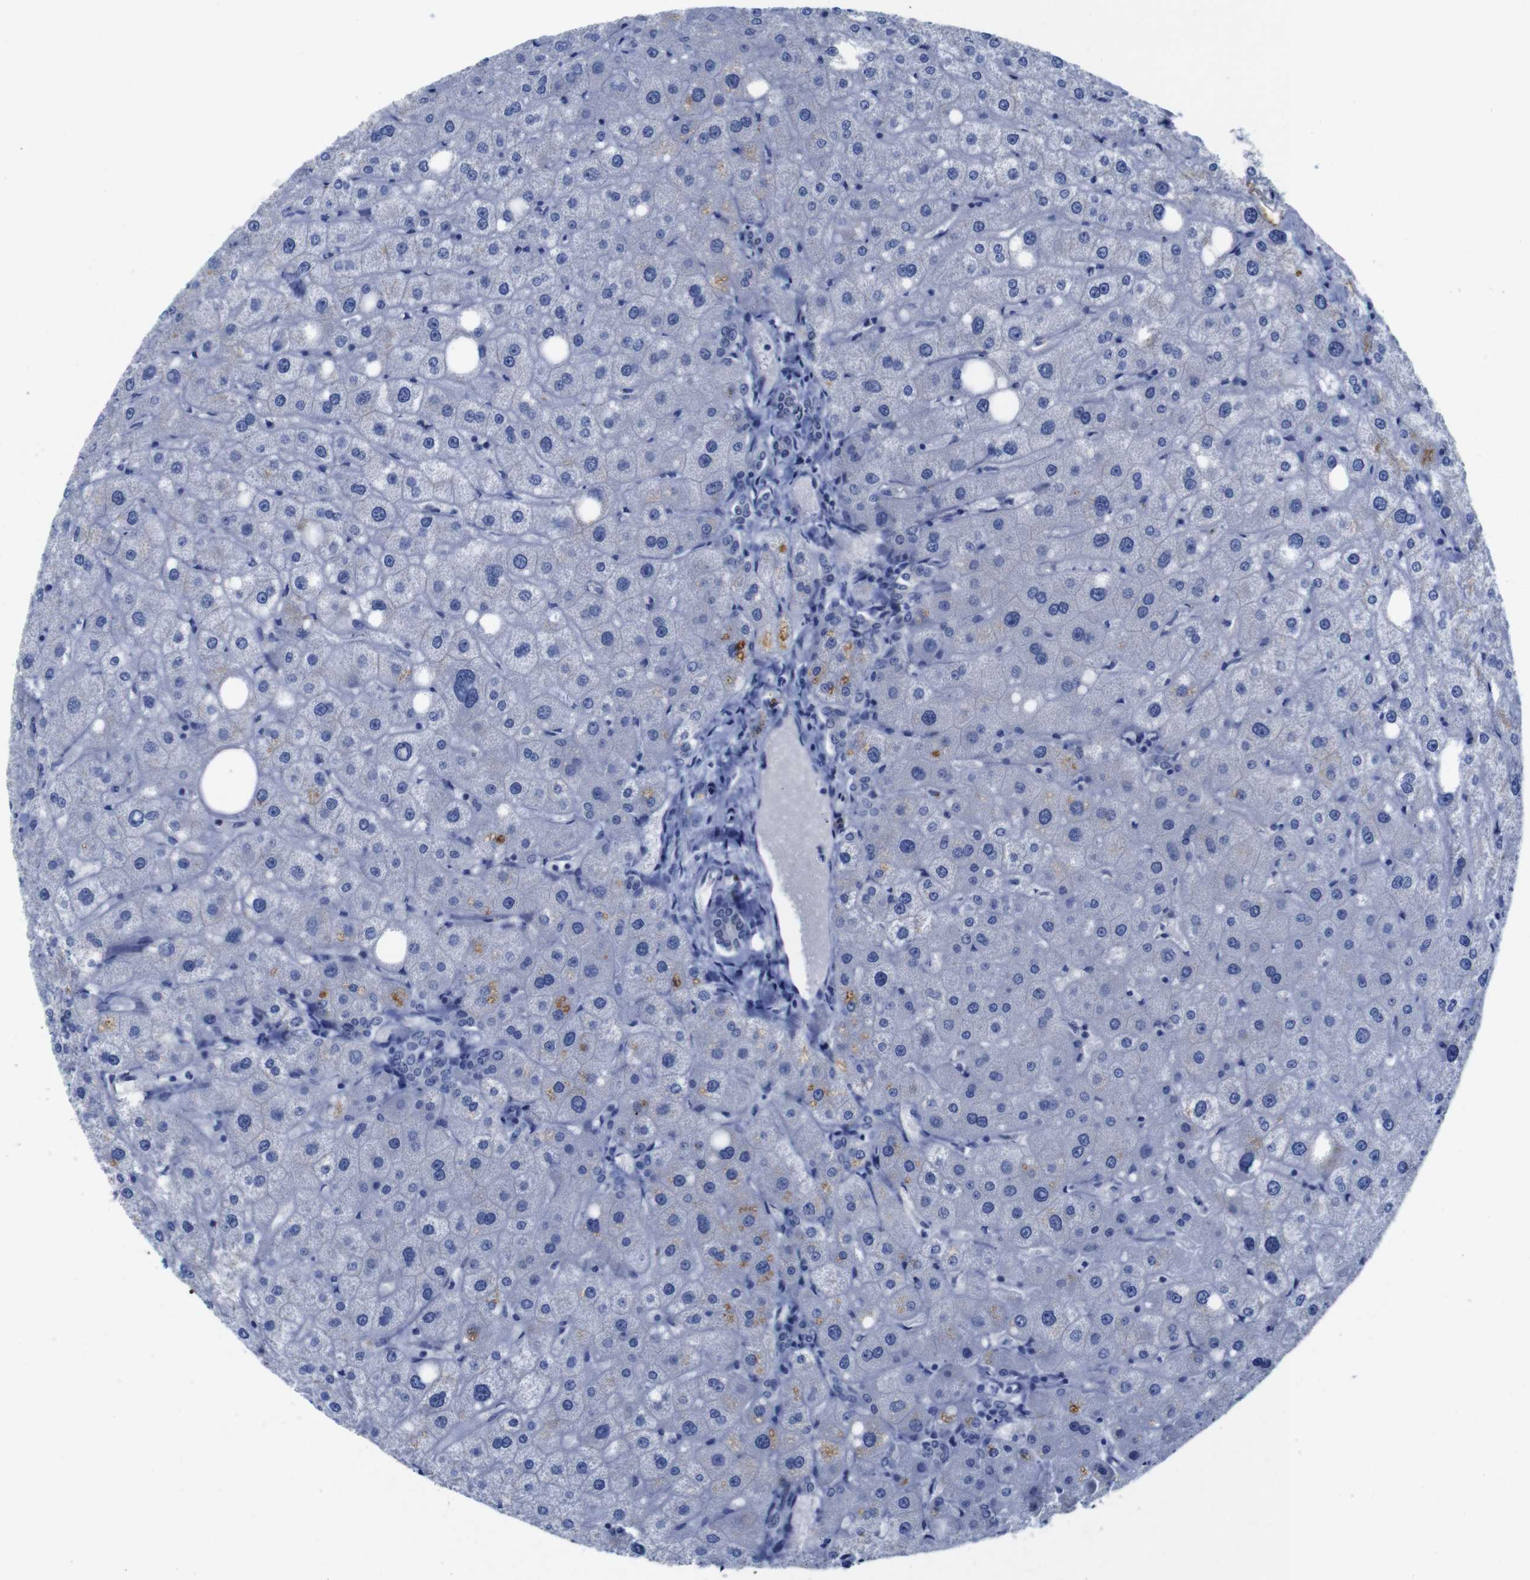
{"staining": {"intensity": "negative", "quantity": "none", "location": "none"}, "tissue": "liver", "cell_type": "Cholangiocytes", "image_type": "normal", "snomed": [{"axis": "morphology", "description": "Normal tissue, NOS"}, {"axis": "topography", "description": "Liver"}], "caption": "IHC of unremarkable human liver reveals no staining in cholangiocytes. Nuclei are stained in blue.", "gene": "FOSL2", "patient": {"sex": "male", "age": 73}}